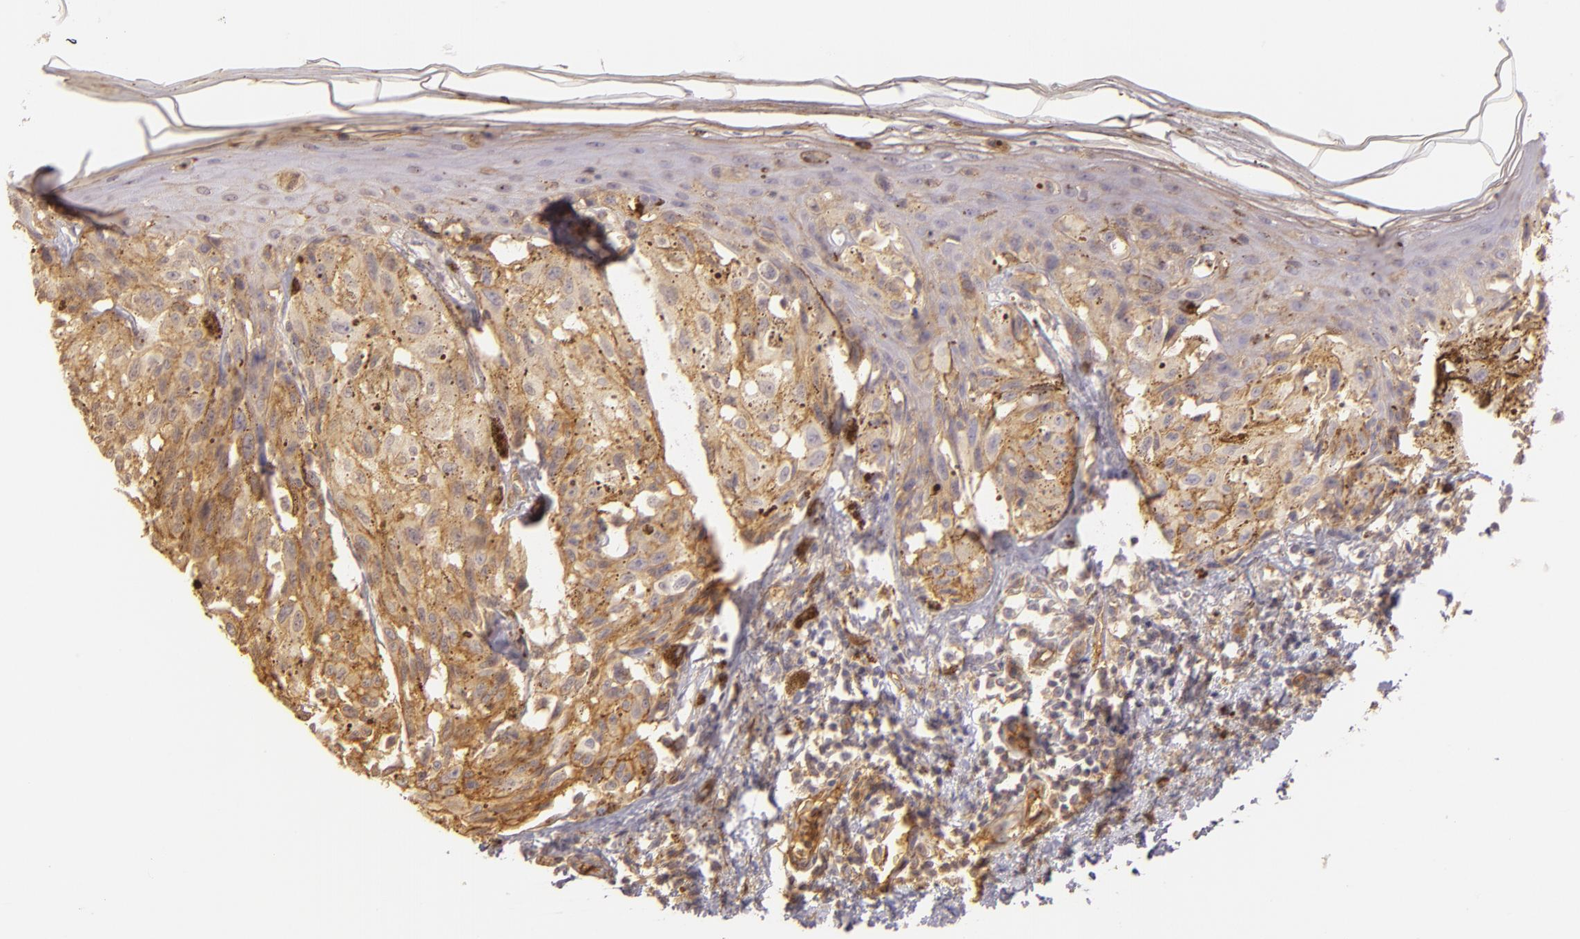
{"staining": {"intensity": "moderate", "quantity": ">75%", "location": "cytoplasmic/membranous"}, "tissue": "melanoma", "cell_type": "Tumor cells", "image_type": "cancer", "snomed": [{"axis": "morphology", "description": "Malignant melanoma, NOS"}, {"axis": "topography", "description": "Skin"}], "caption": "Immunohistochemistry (IHC) micrograph of neoplastic tissue: human melanoma stained using IHC exhibits medium levels of moderate protein expression localized specifically in the cytoplasmic/membranous of tumor cells, appearing as a cytoplasmic/membranous brown color.", "gene": "CD59", "patient": {"sex": "female", "age": 72}}